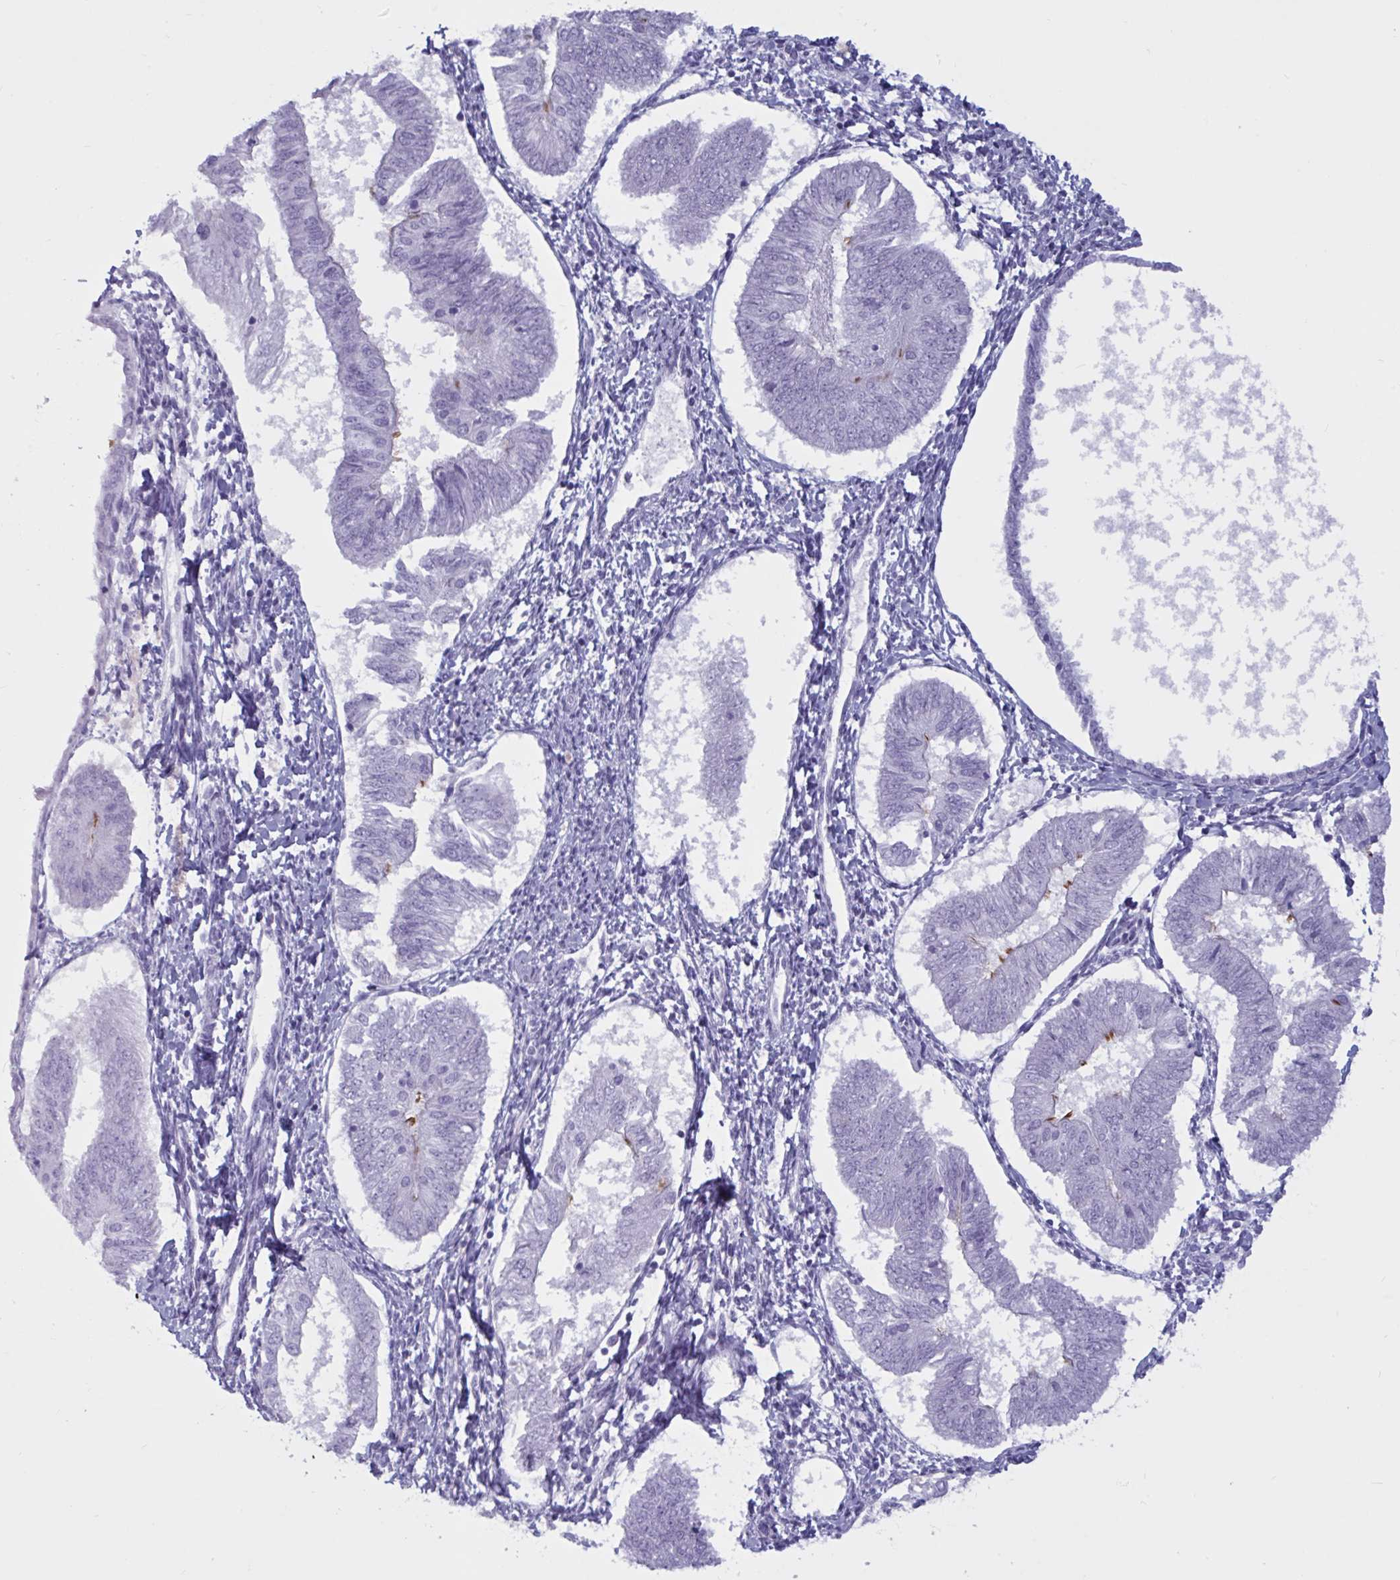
{"staining": {"intensity": "negative", "quantity": "none", "location": "none"}, "tissue": "endometrial cancer", "cell_type": "Tumor cells", "image_type": "cancer", "snomed": [{"axis": "morphology", "description": "Adenocarcinoma, NOS"}, {"axis": "topography", "description": "Endometrium"}], "caption": "Immunohistochemical staining of human adenocarcinoma (endometrial) exhibits no significant staining in tumor cells. The staining is performed using DAB brown chromogen with nuclei counter-stained in using hematoxylin.", "gene": "BBS10", "patient": {"sex": "female", "age": 58}}